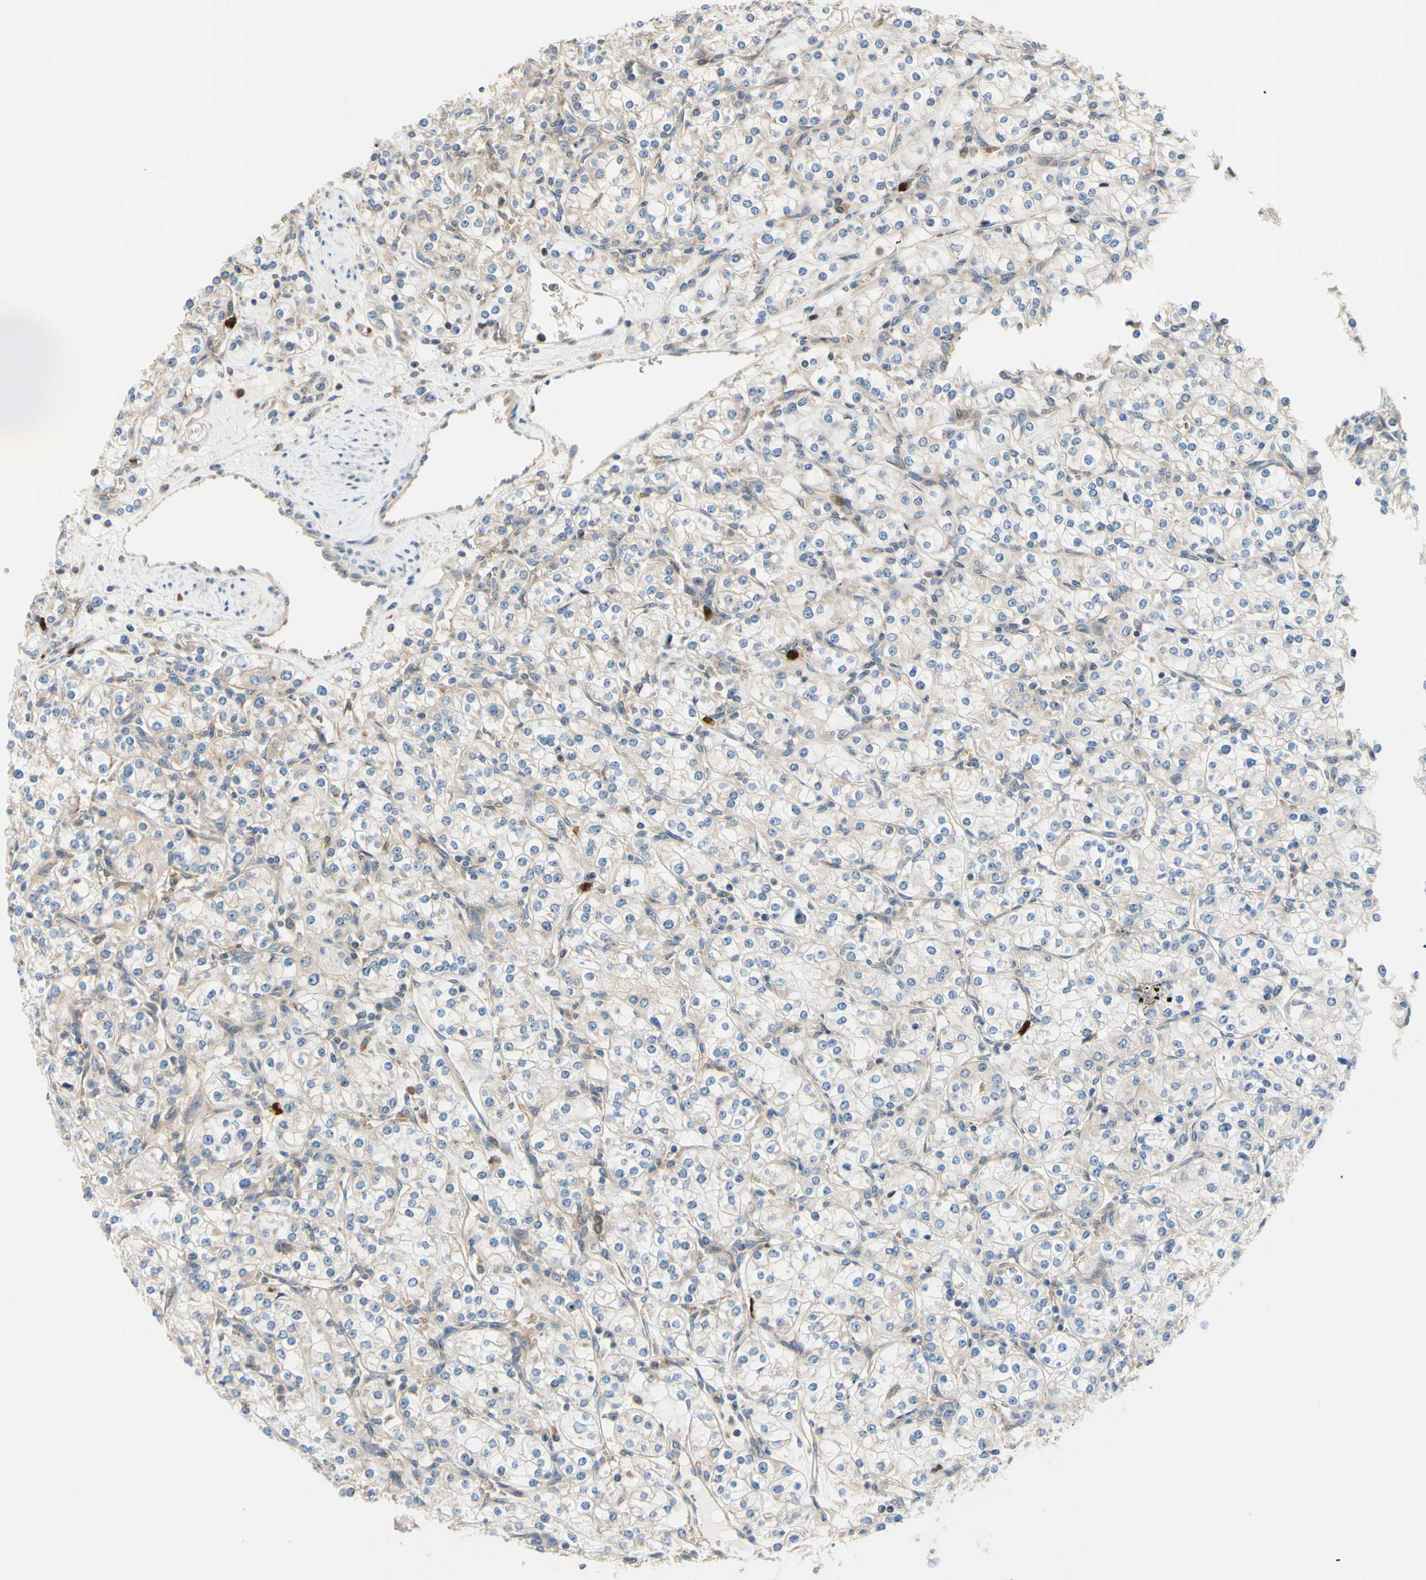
{"staining": {"intensity": "negative", "quantity": "none", "location": "none"}, "tissue": "renal cancer", "cell_type": "Tumor cells", "image_type": "cancer", "snomed": [{"axis": "morphology", "description": "Adenocarcinoma, NOS"}, {"axis": "topography", "description": "Kidney"}], "caption": "Renal cancer was stained to show a protein in brown. There is no significant expression in tumor cells.", "gene": "USP9X", "patient": {"sex": "male", "age": 77}}